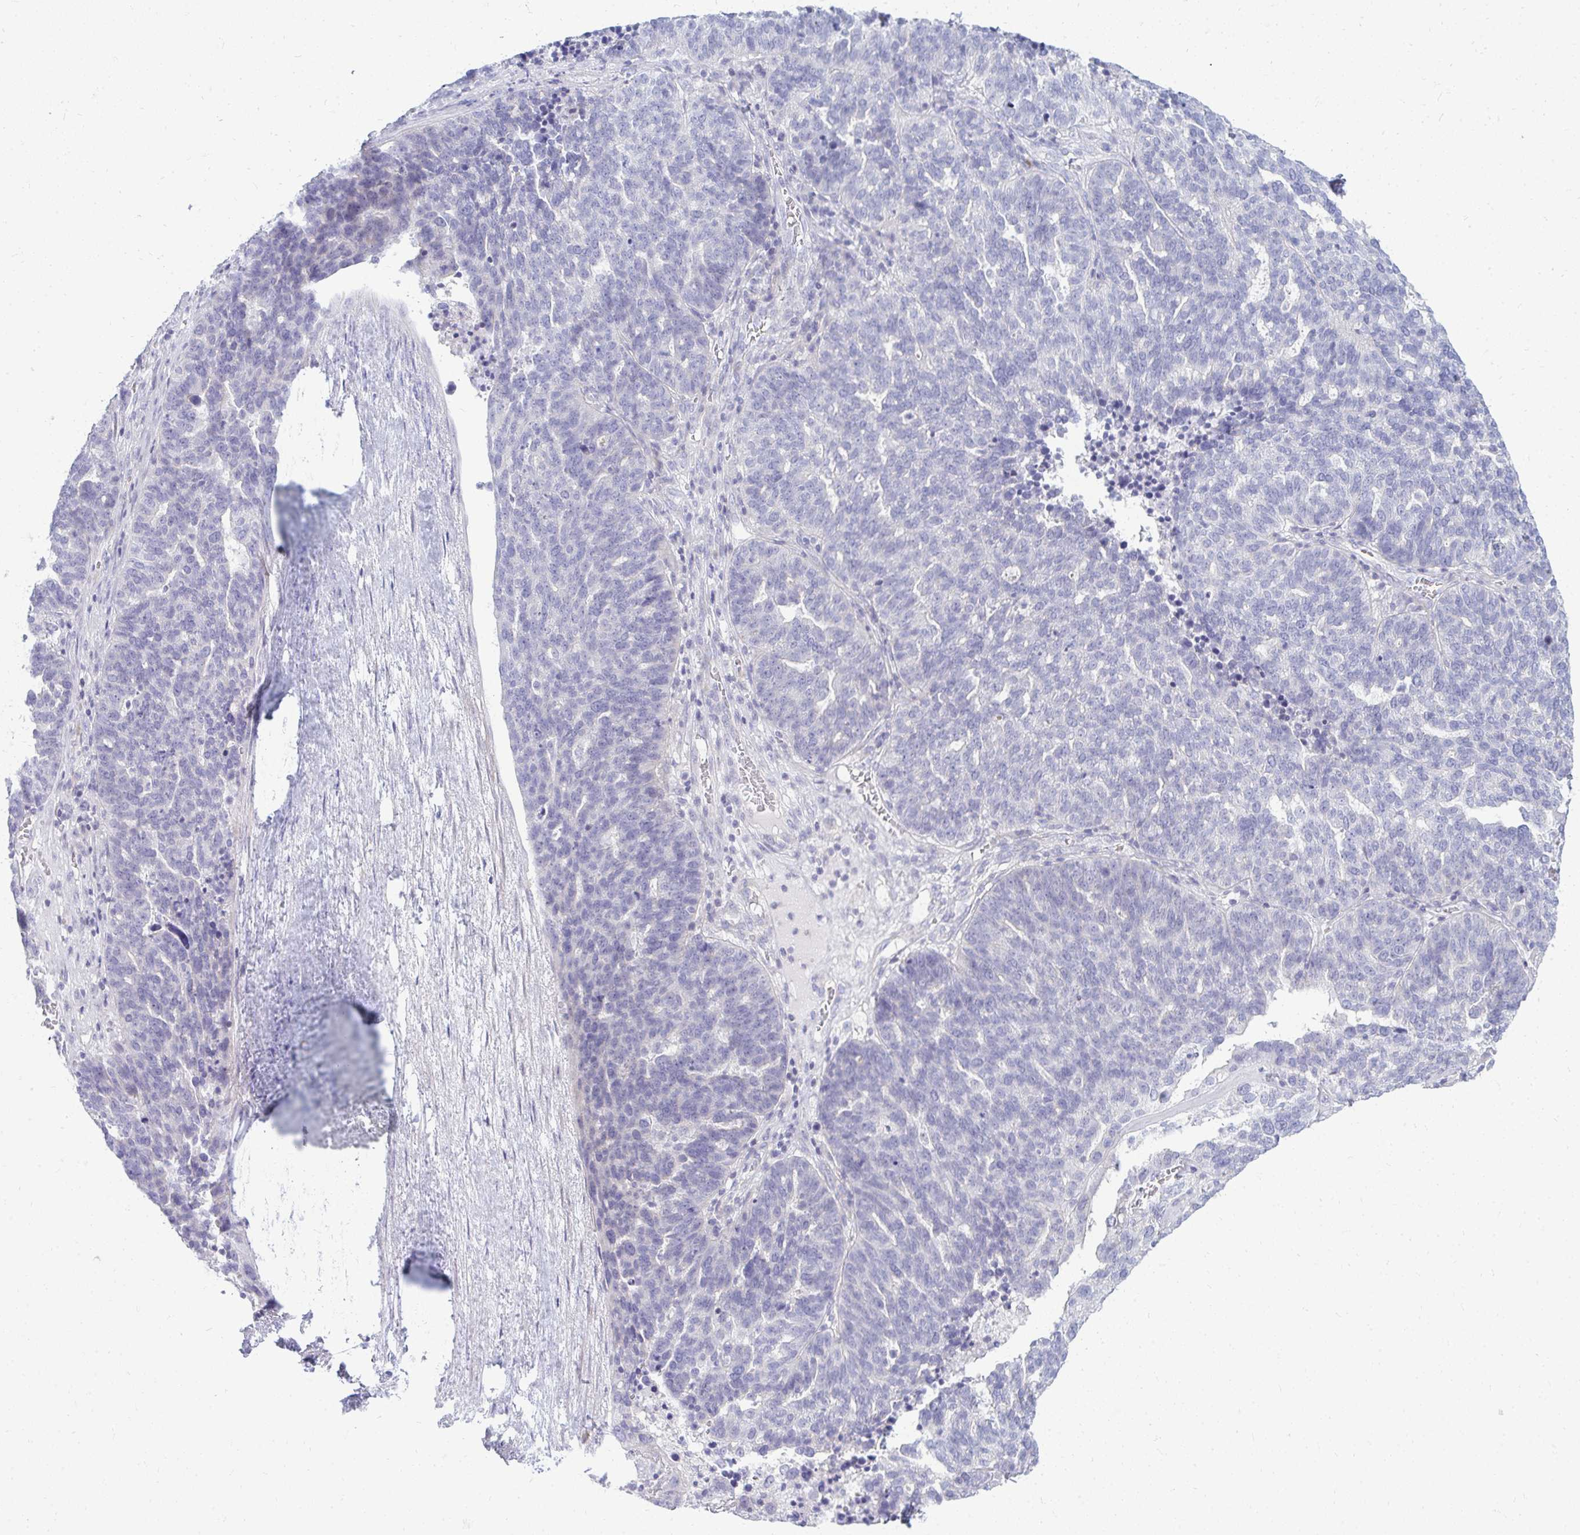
{"staining": {"intensity": "negative", "quantity": "none", "location": "none"}, "tissue": "ovarian cancer", "cell_type": "Tumor cells", "image_type": "cancer", "snomed": [{"axis": "morphology", "description": "Cystadenocarcinoma, serous, NOS"}, {"axis": "topography", "description": "Ovary"}], "caption": "Immunohistochemical staining of human ovarian cancer (serous cystadenocarcinoma) reveals no significant staining in tumor cells.", "gene": "TSPEAR", "patient": {"sex": "female", "age": 59}}